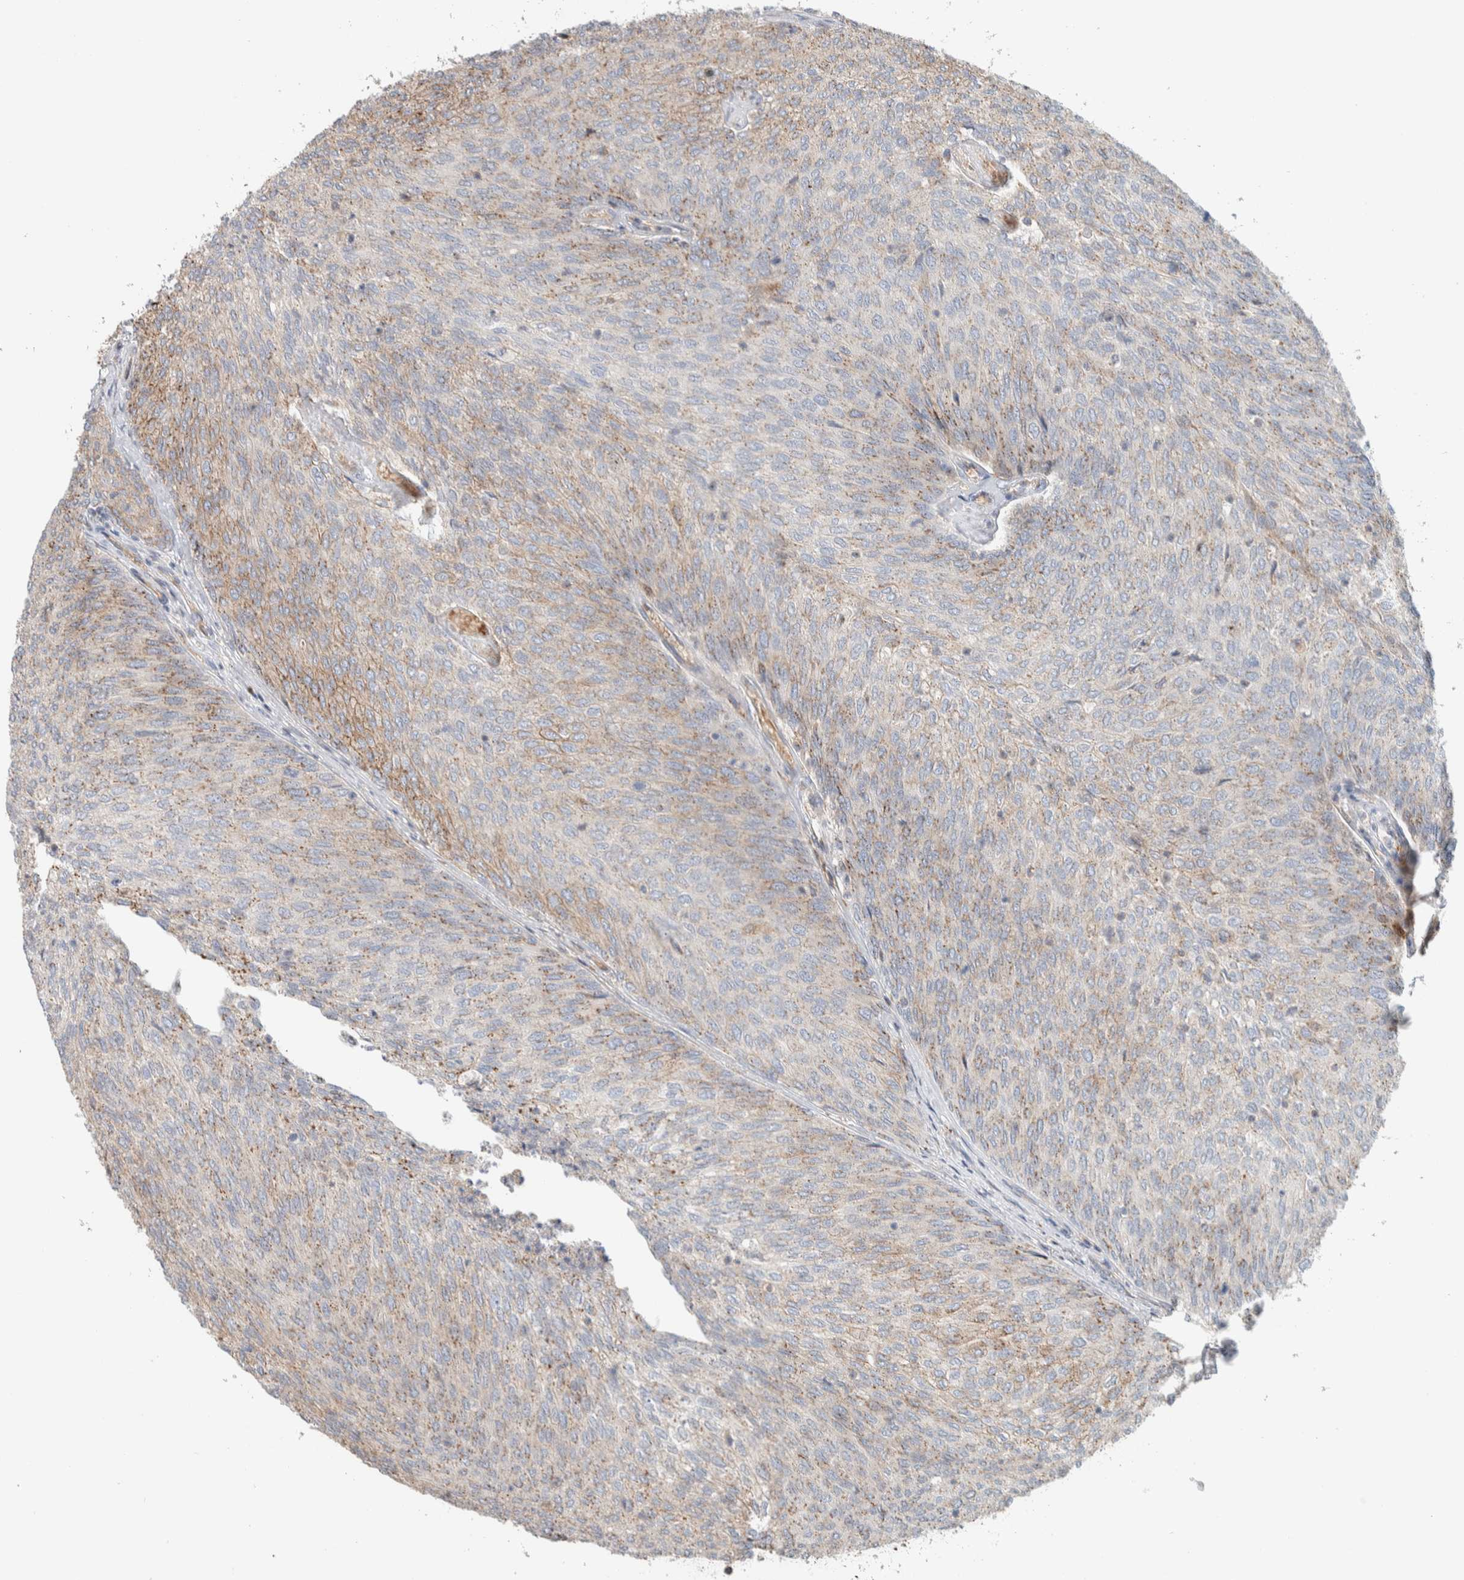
{"staining": {"intensity": "weak", "quantity": ">75%", "location": "cytoplasmic/membranous"}, "tissue": "urothelial cancer", "cell_type": "Tumor cells", "image_type": "cancer", "snomed": [{"axis": "morphology", "description": "Urothelial carcinoma, Low grade"}, {"axis": "topography", "description": "Urinary bladder"}], "caption": "Human urothelial cancer stained for a protein (brown) exhibits weak cytoplasmic/membranous positive expression in approximately >75% of tumor cells.", "gene": "SLC38A10", "patient": {"sex": "female", "age": 79}}